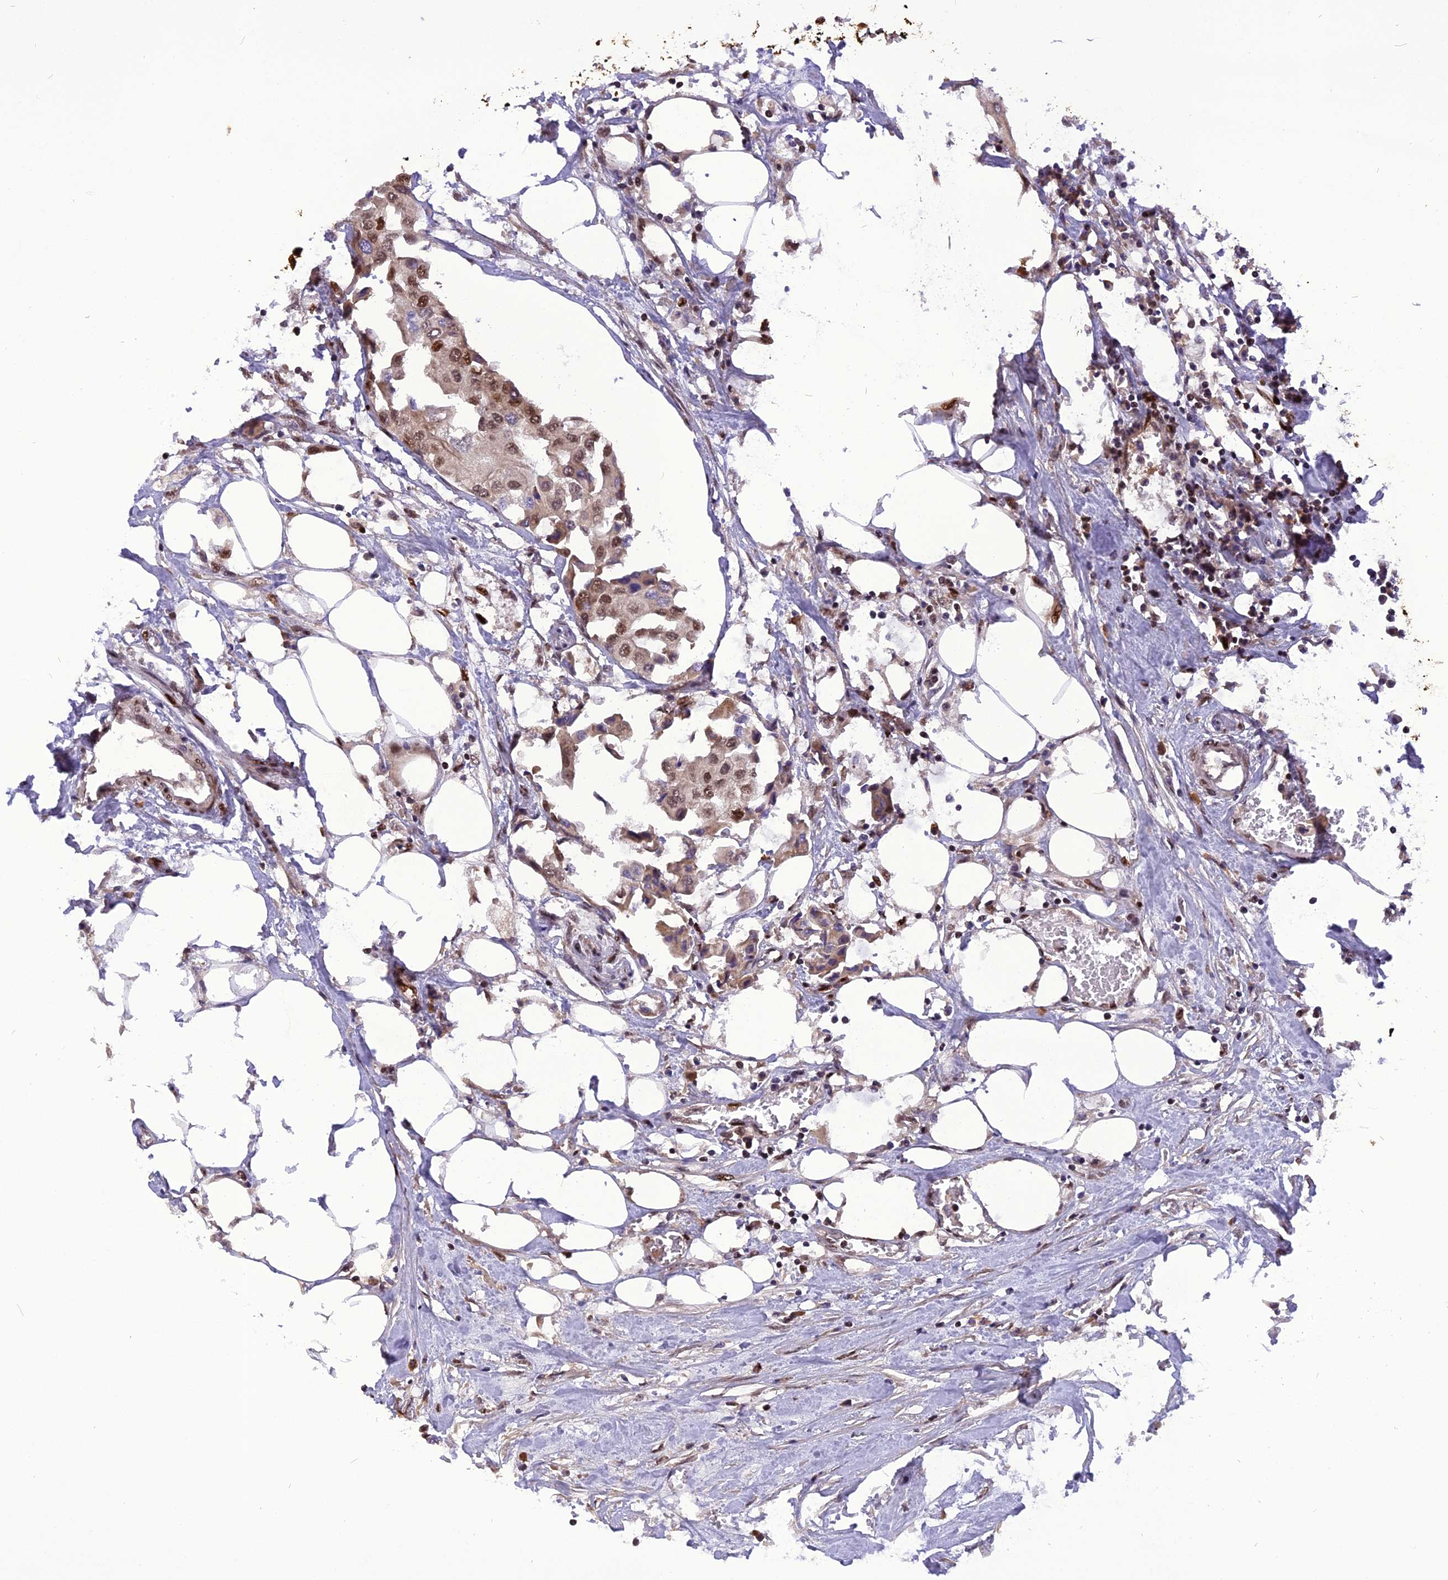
{"staining": {"intensity": "moderate", "quantity": ">75%", "location": "nuclear"}, "tissue": "urothelial cancer", "cell_type": "Tumor cells", "image_type": "cancer", "snomed": [{"axis": "morphology", "description": "Urothelial carcinoma, High grade"}, {"axis": "topography", "description": "Urinary bladder"}], "caption": "DAB (3,3'-diaminobenzidine) immunohistochemical staining of human urothelial carcinoma (high-grade) reveals moderate nuclear protein staining in approximately >75% of tumor cells. The staining was performed using DAB to visualize the protein expression in brown, while the nuclei were stained in blue with hematoxylin (Magnification: 20x).", "gene": "MICALL1", "patient": {"sex": "male", "age": 64}}